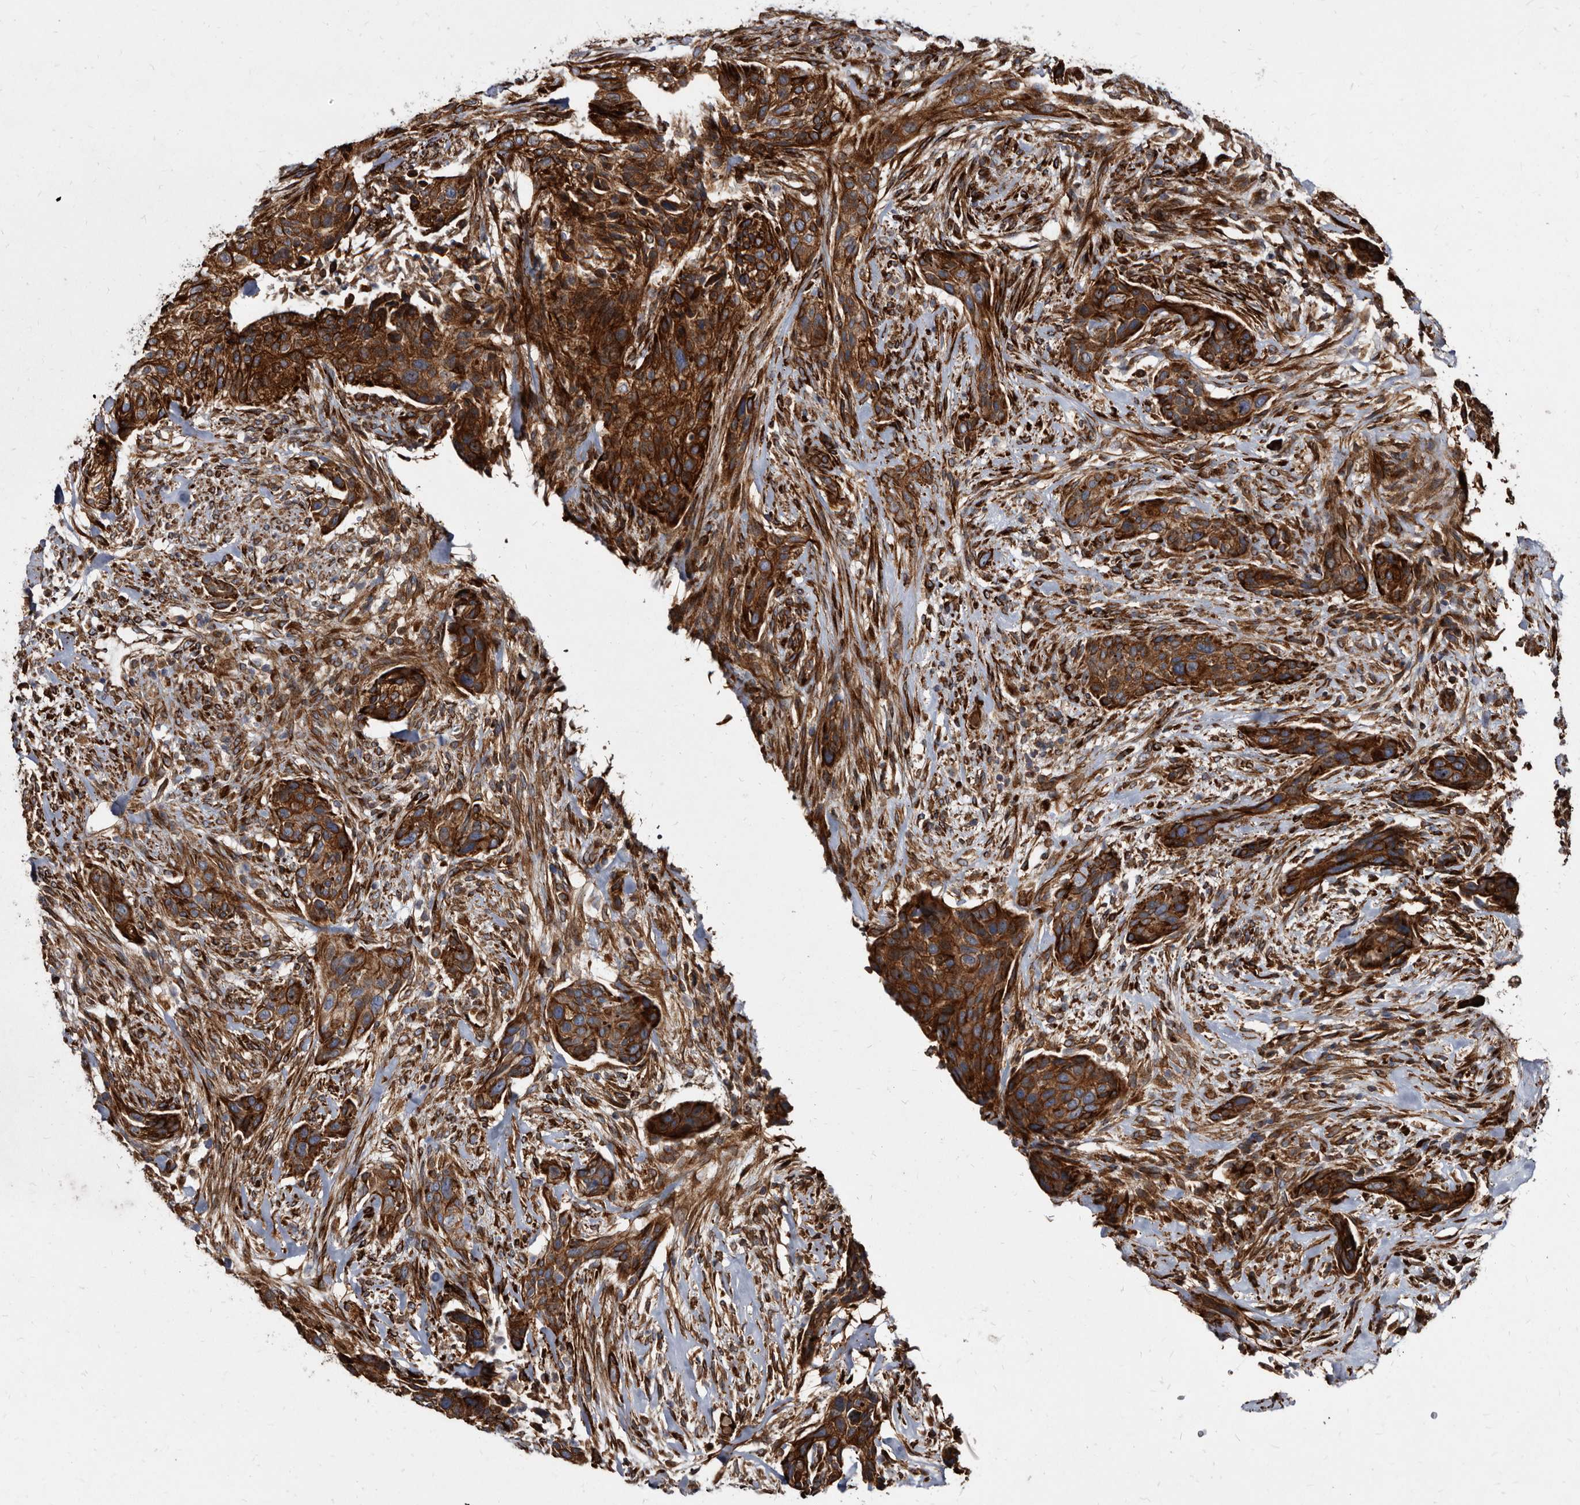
{"staining": {"intensity": "strong", "quantity": ">75%", "location": "cytoplasmic/membranous"}, "tissue": "urothelial cancer", "cell_type": "Tumor cells", "image_type": "cancer", "snomed": [{"axis": "morphology", "description": "Urothelial carcinoma, High grade"}, {"axis": "topography", "description": "Urinary bladder"}], "caption": "Protein expression analysis of urothelial cancer shows strong cytoplasmic/membranous staining in about >75% of tumor cells.", "gene": "KCTD20", "patient": {"sex": "male", "age": 35}}